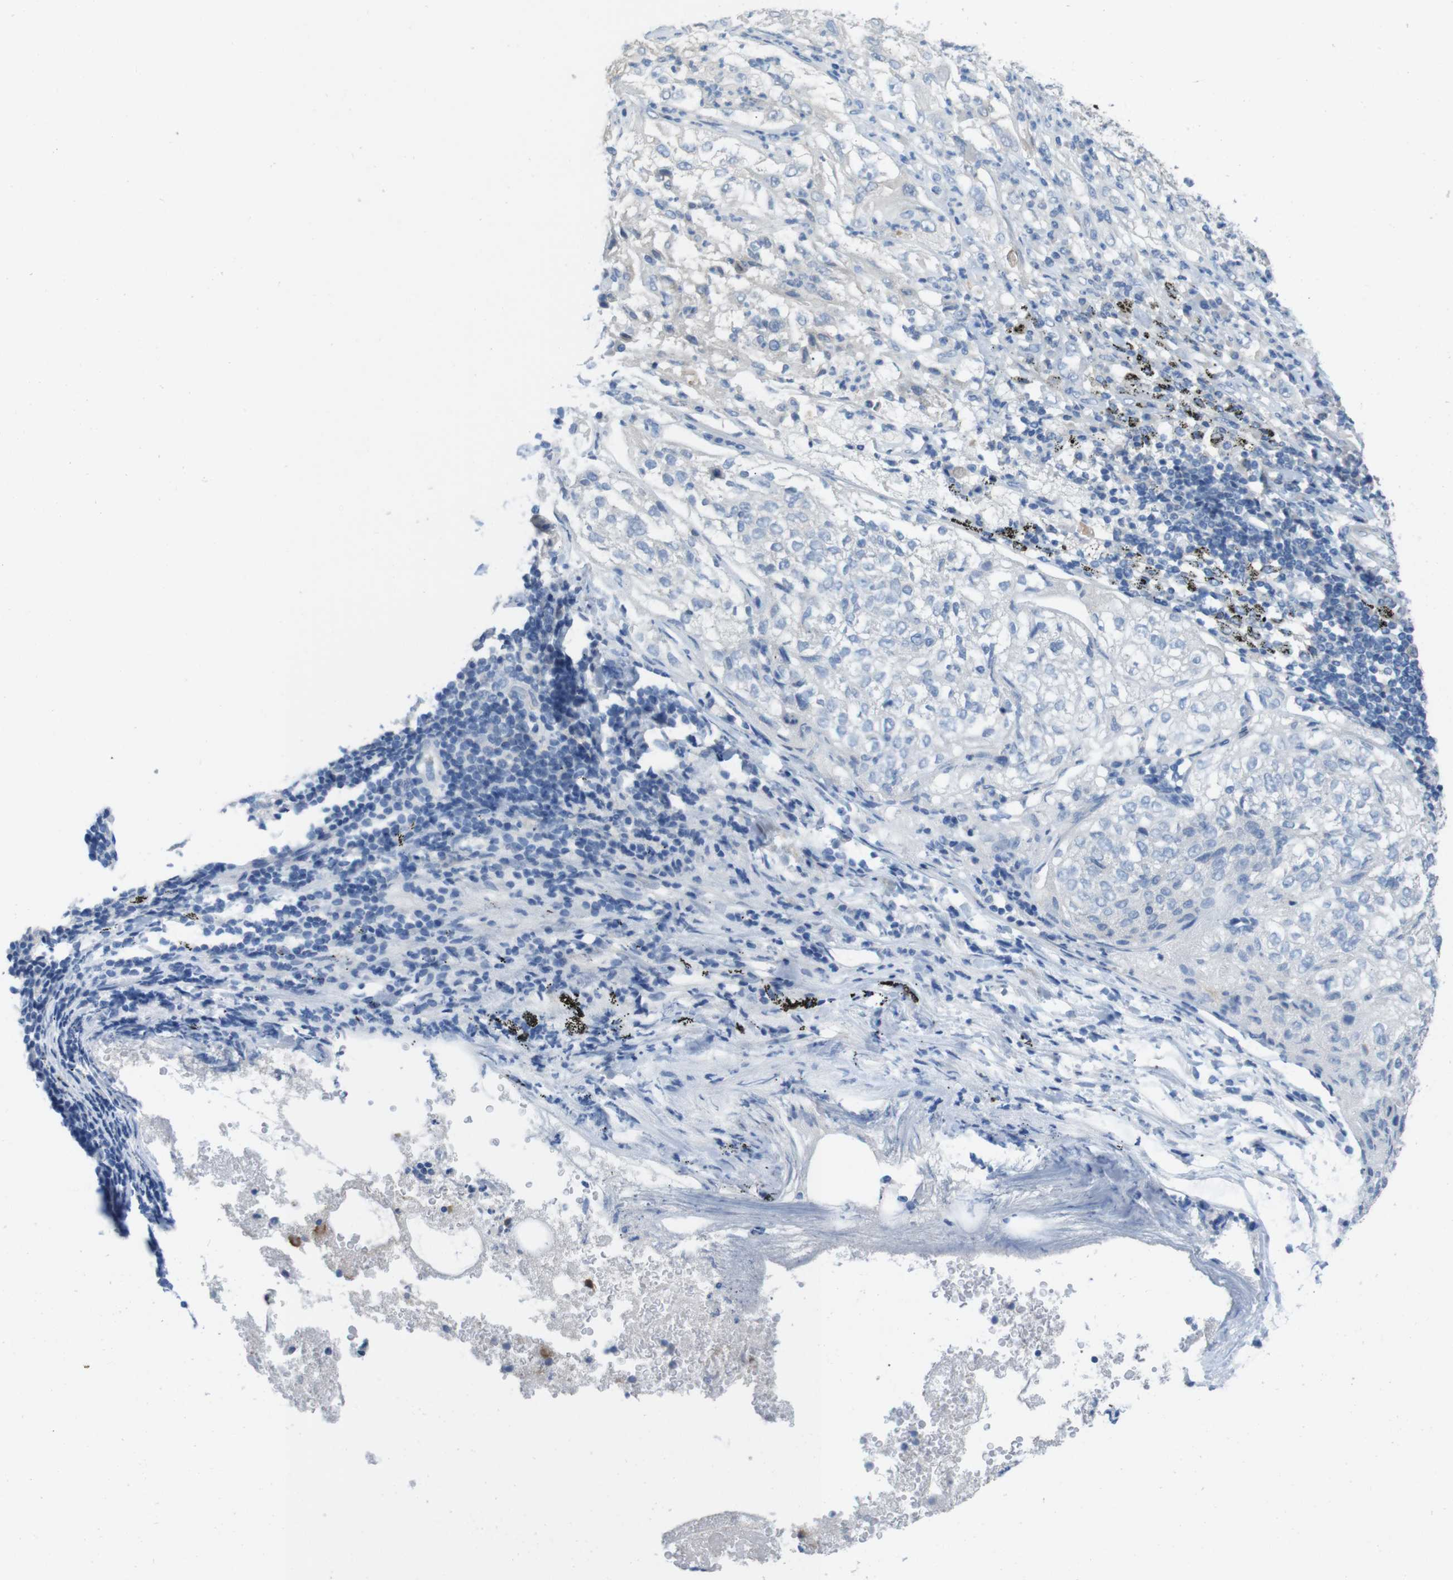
{"staining": {"intensity": "negative", "quantity": "none", "location": "none"}, "tissue": "lung cancer", "cell_type": "Tumor cells", "image_type": "cancer", "snomed": [{"axis": "morphology", "description": "Inflammation, NOS"}, {"axis": "morphology", "description": "Squamous cell carcinoma, NOS"}, {"axis": "topography", "description": "Lymph node"}, {"axis": "topography", "description": "Soft tissue"}, {"axis": "topography", "description": "Lung"}], "caption": "IHC micrograph of neoplastic tissue: human lung cancer (squamous cell carcinoma) stained with DAB (3,3'-diaminobenzidine) displays no significant protein expression in tumor cells. (DAB IHC visualized using brightfield microscopy, high magnification).", "gene": "MTHFD1", "patient": {"sex": "male", "age": 66}}